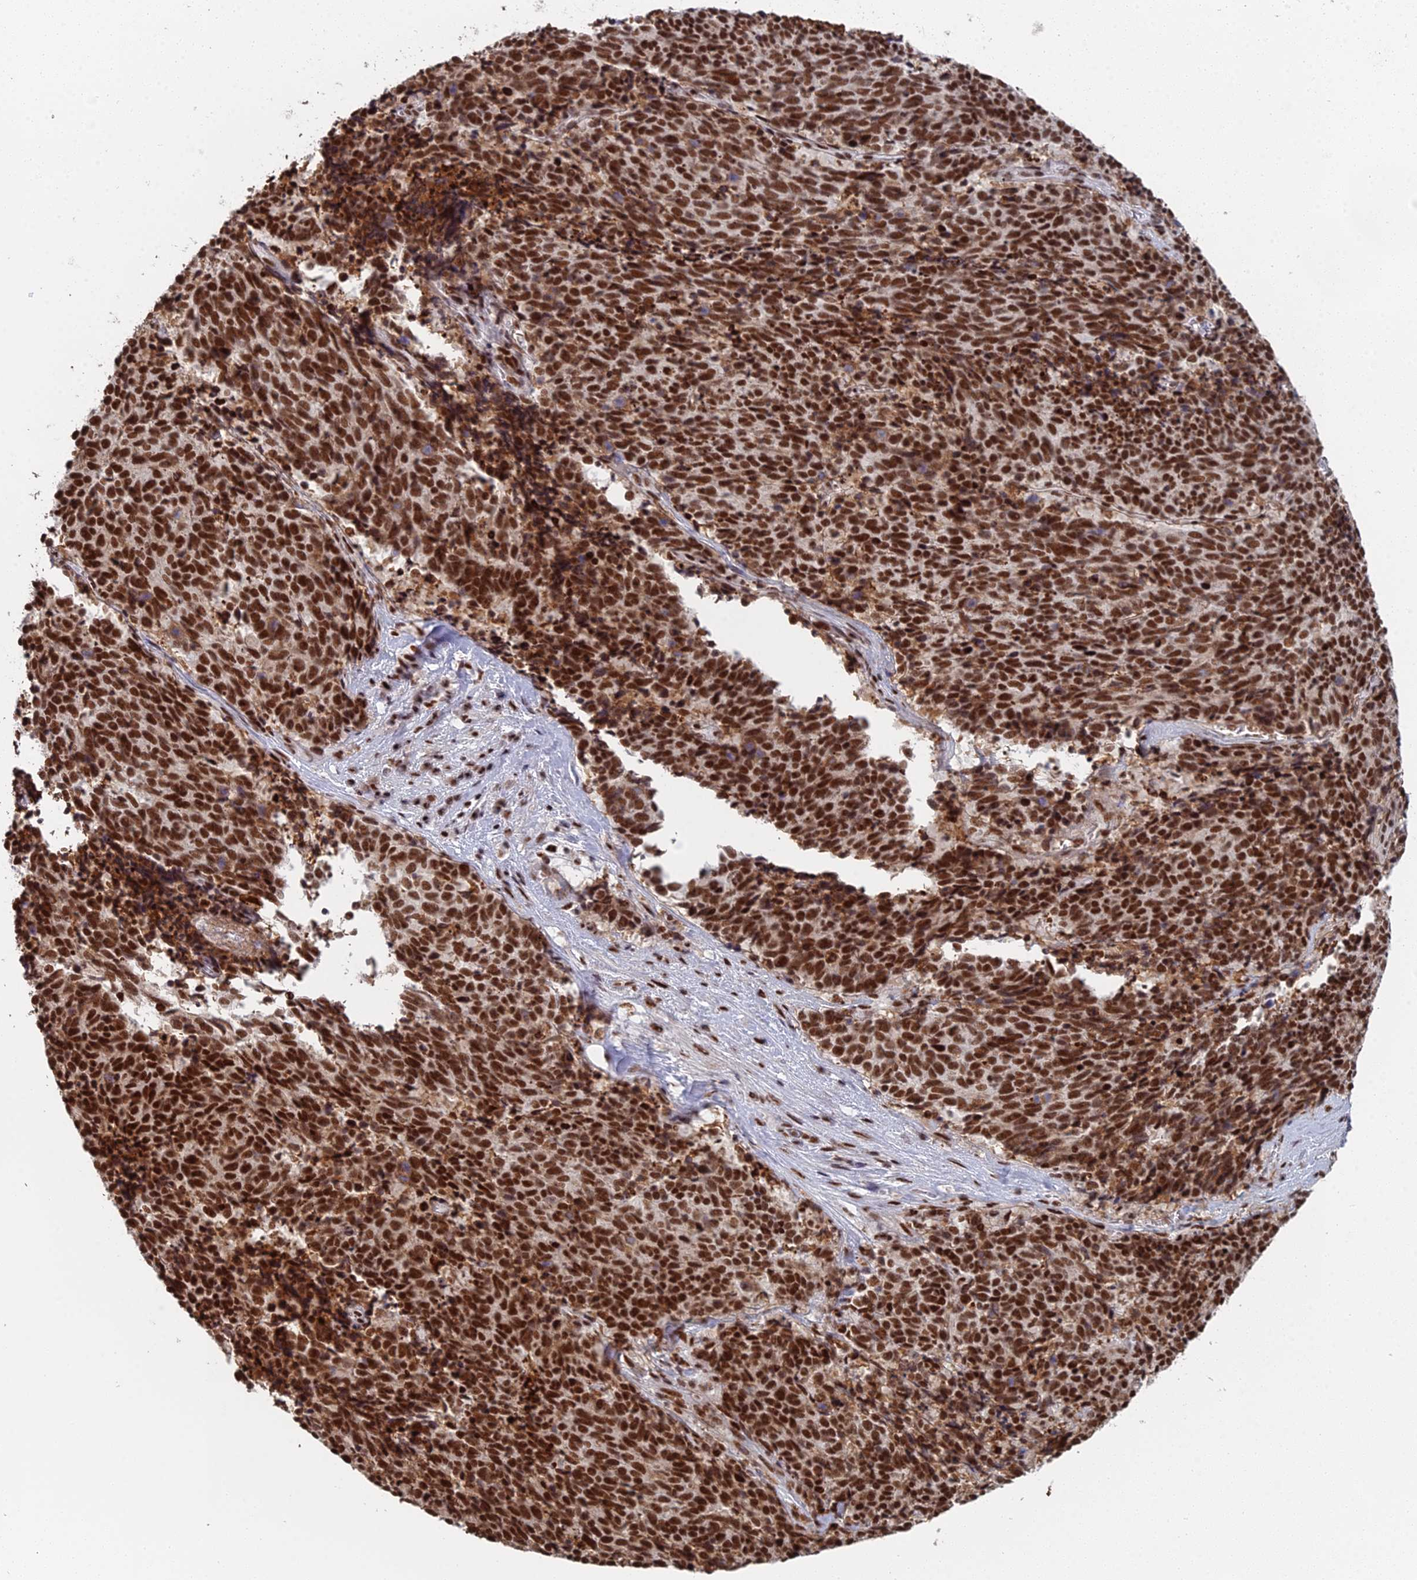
{"staining": {"intensity": "strong", "quantity": ">75%", "location": "nuclear"}, "tissue": "cervical cancer", "cell_type": "Tumor cells", "image_type": "cancer", "snomed": [{"axis": "morphology", "description": "Squamous cell carcinoma, NOS"}, {"axis": "topography", "description": "Cervix"}], "caption": "Immunohistochemical staining of human cervical cancer demonstrates strong nuclear protein staining in approximately >75% of tumor cells.", "gene": "SF3B3", "patient": {"sex": "female", "age": 29}}